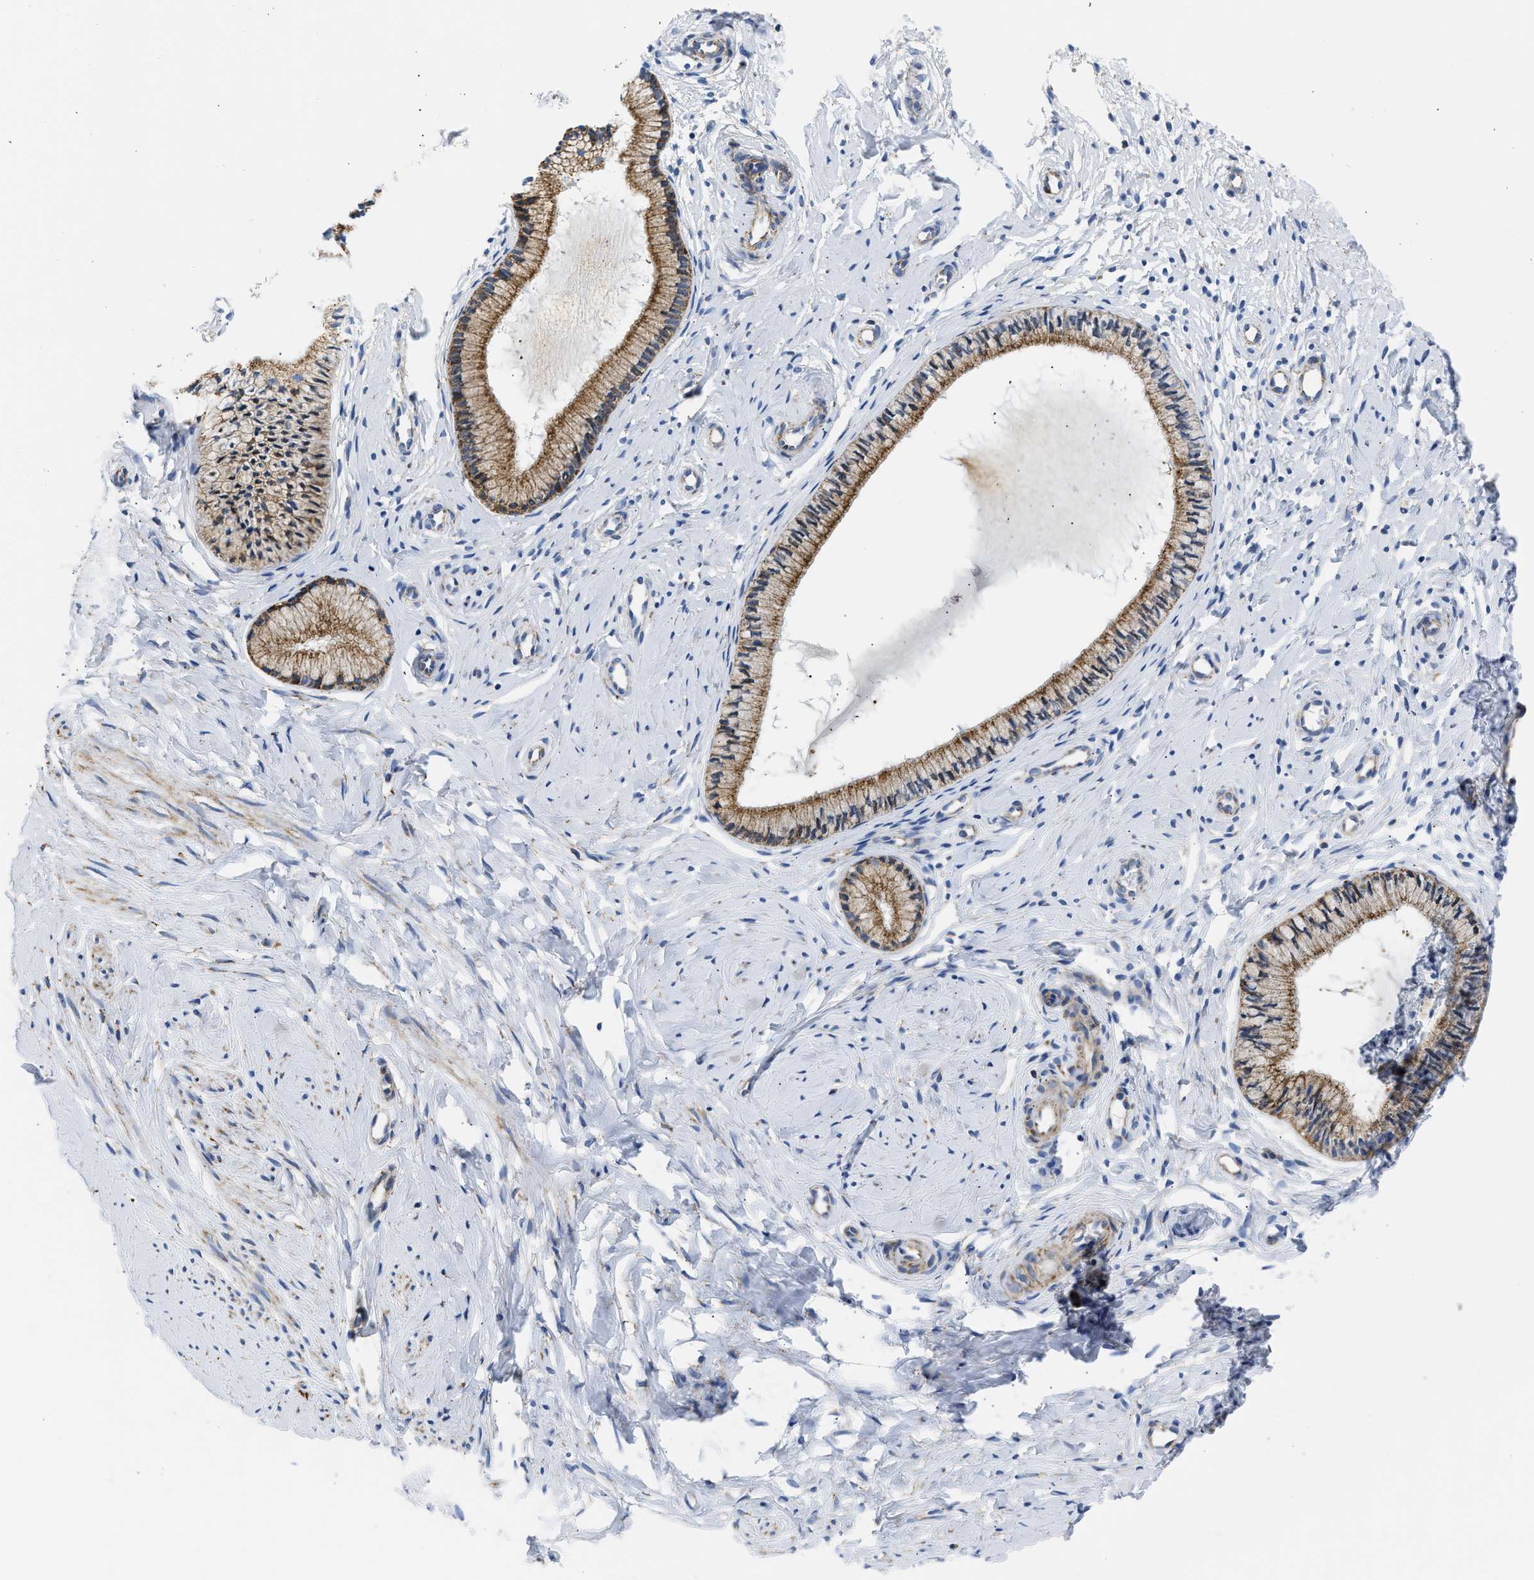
{"staining": {"intensity": "moderate", "quantity": ">75%", "location": "cytoplasmic/membranous"}, "tissue": "cervix", "cell_type": "Glandular cells", "image_type": "normal", "snomed": [{"axis": "morphology", "description": "Normal tissue, NOS"}, {"axis": "topography", "description": "Cervix"}], "caption": "Immunohistochemical staining of normal cervix shows moderate cytoplasmic/membranous protein positivity in about >75% of glandular cells.", "gene": "CYCS", "patient": {"sex": "female", "age": 46}}